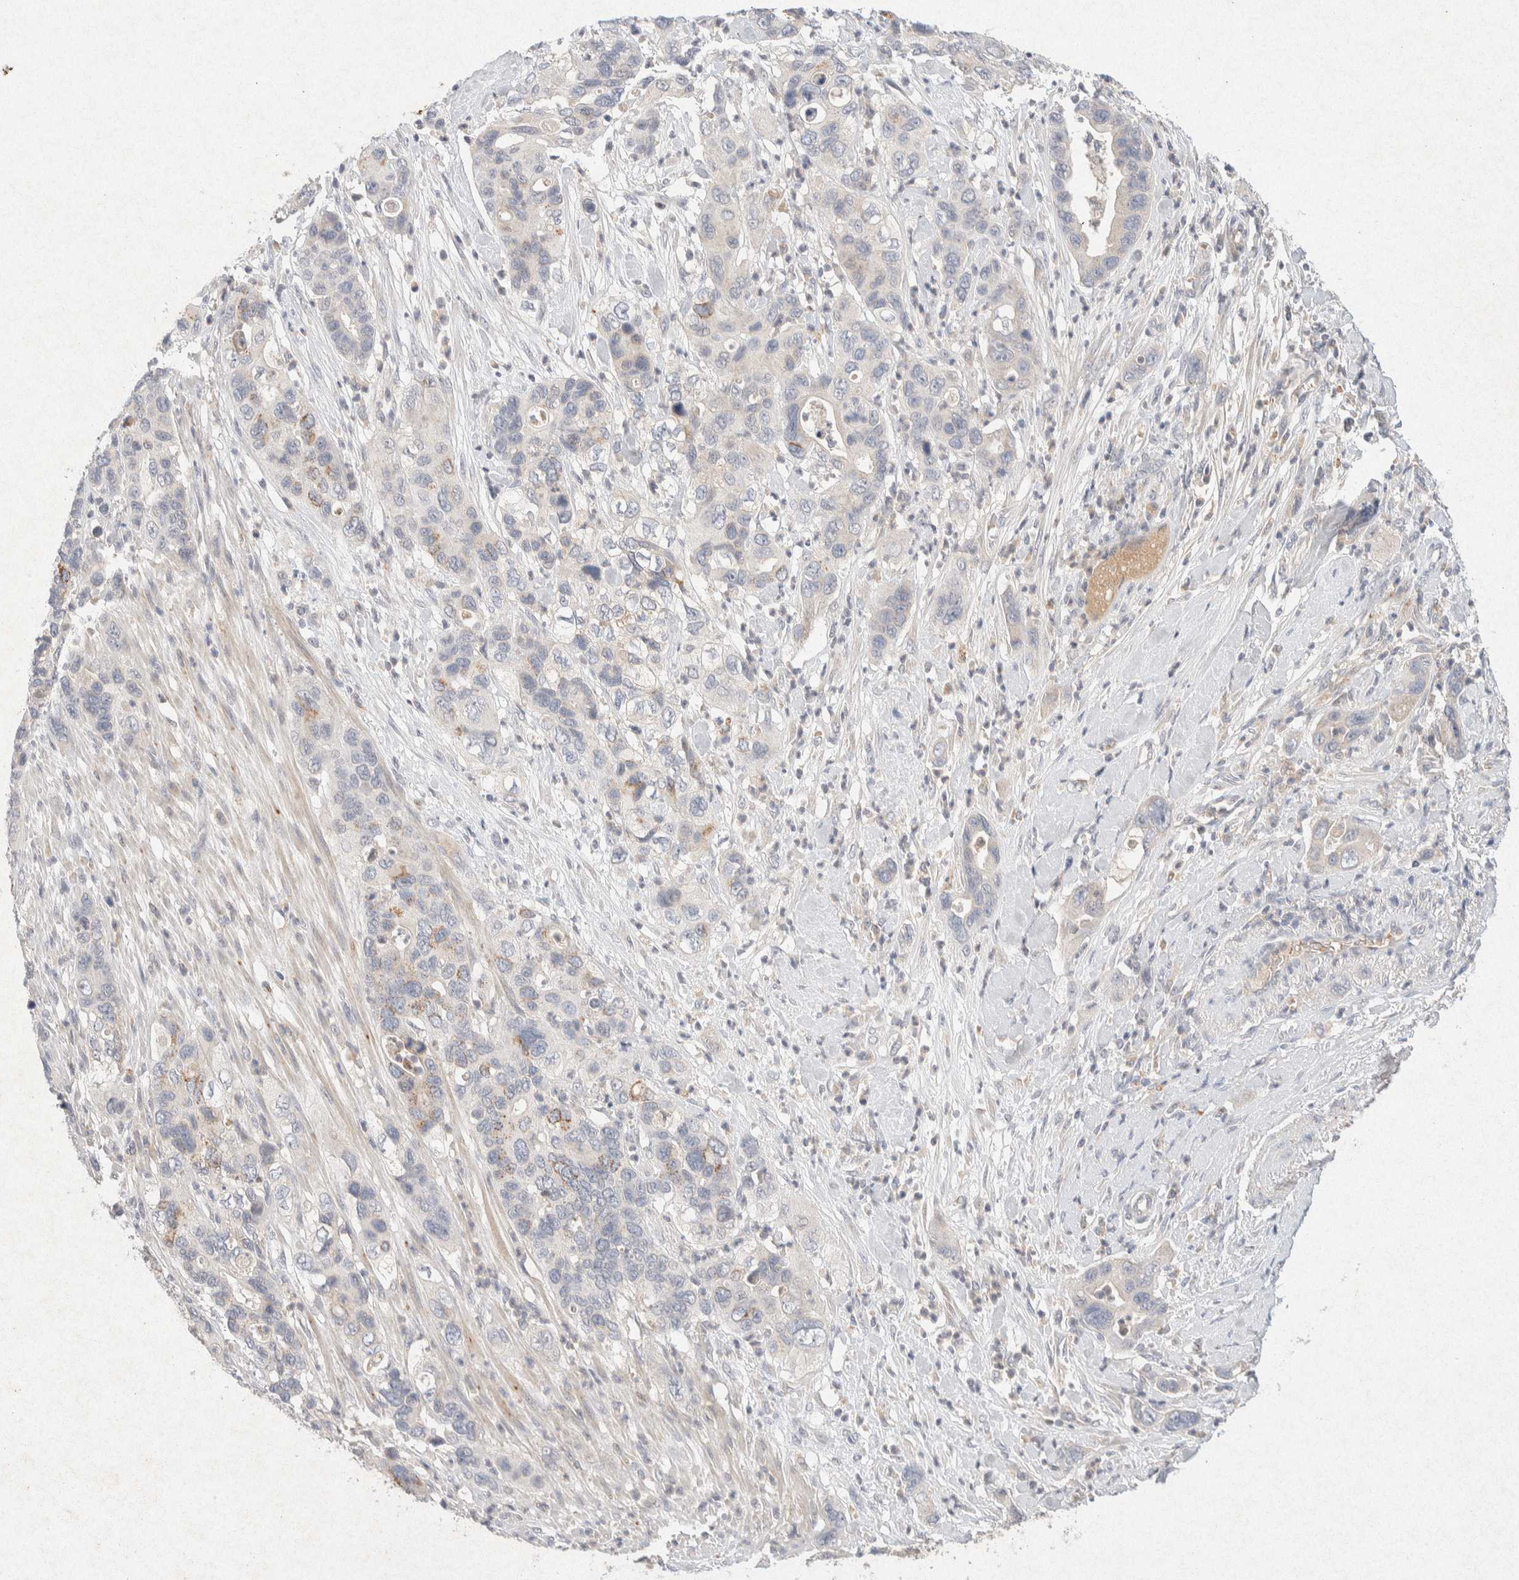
{"staining": {"intensity": "moderate", "quantity": "<25%", "location": "cytoplasmic/membranous"}, "tissue": "pancreatic cancer", "cell_type": "Tumor cells", "image_type": "cancer", "snomed": [{"axis": "morphology", "description": "Adenocarcinoma, NOS"}, {"axis": "topography", "description": "Pancreas"}], "caption": "Brown immunohistochemical staining in pancreatic cancer demonstrates moderate cytoplasmic/membranous positivity in approximately <25% of tumor cells. (DAB IHC with brightfield microscopy, high magnification).", "gene": "GNAI1", "patient": {"sex": "female", "age": 71}}